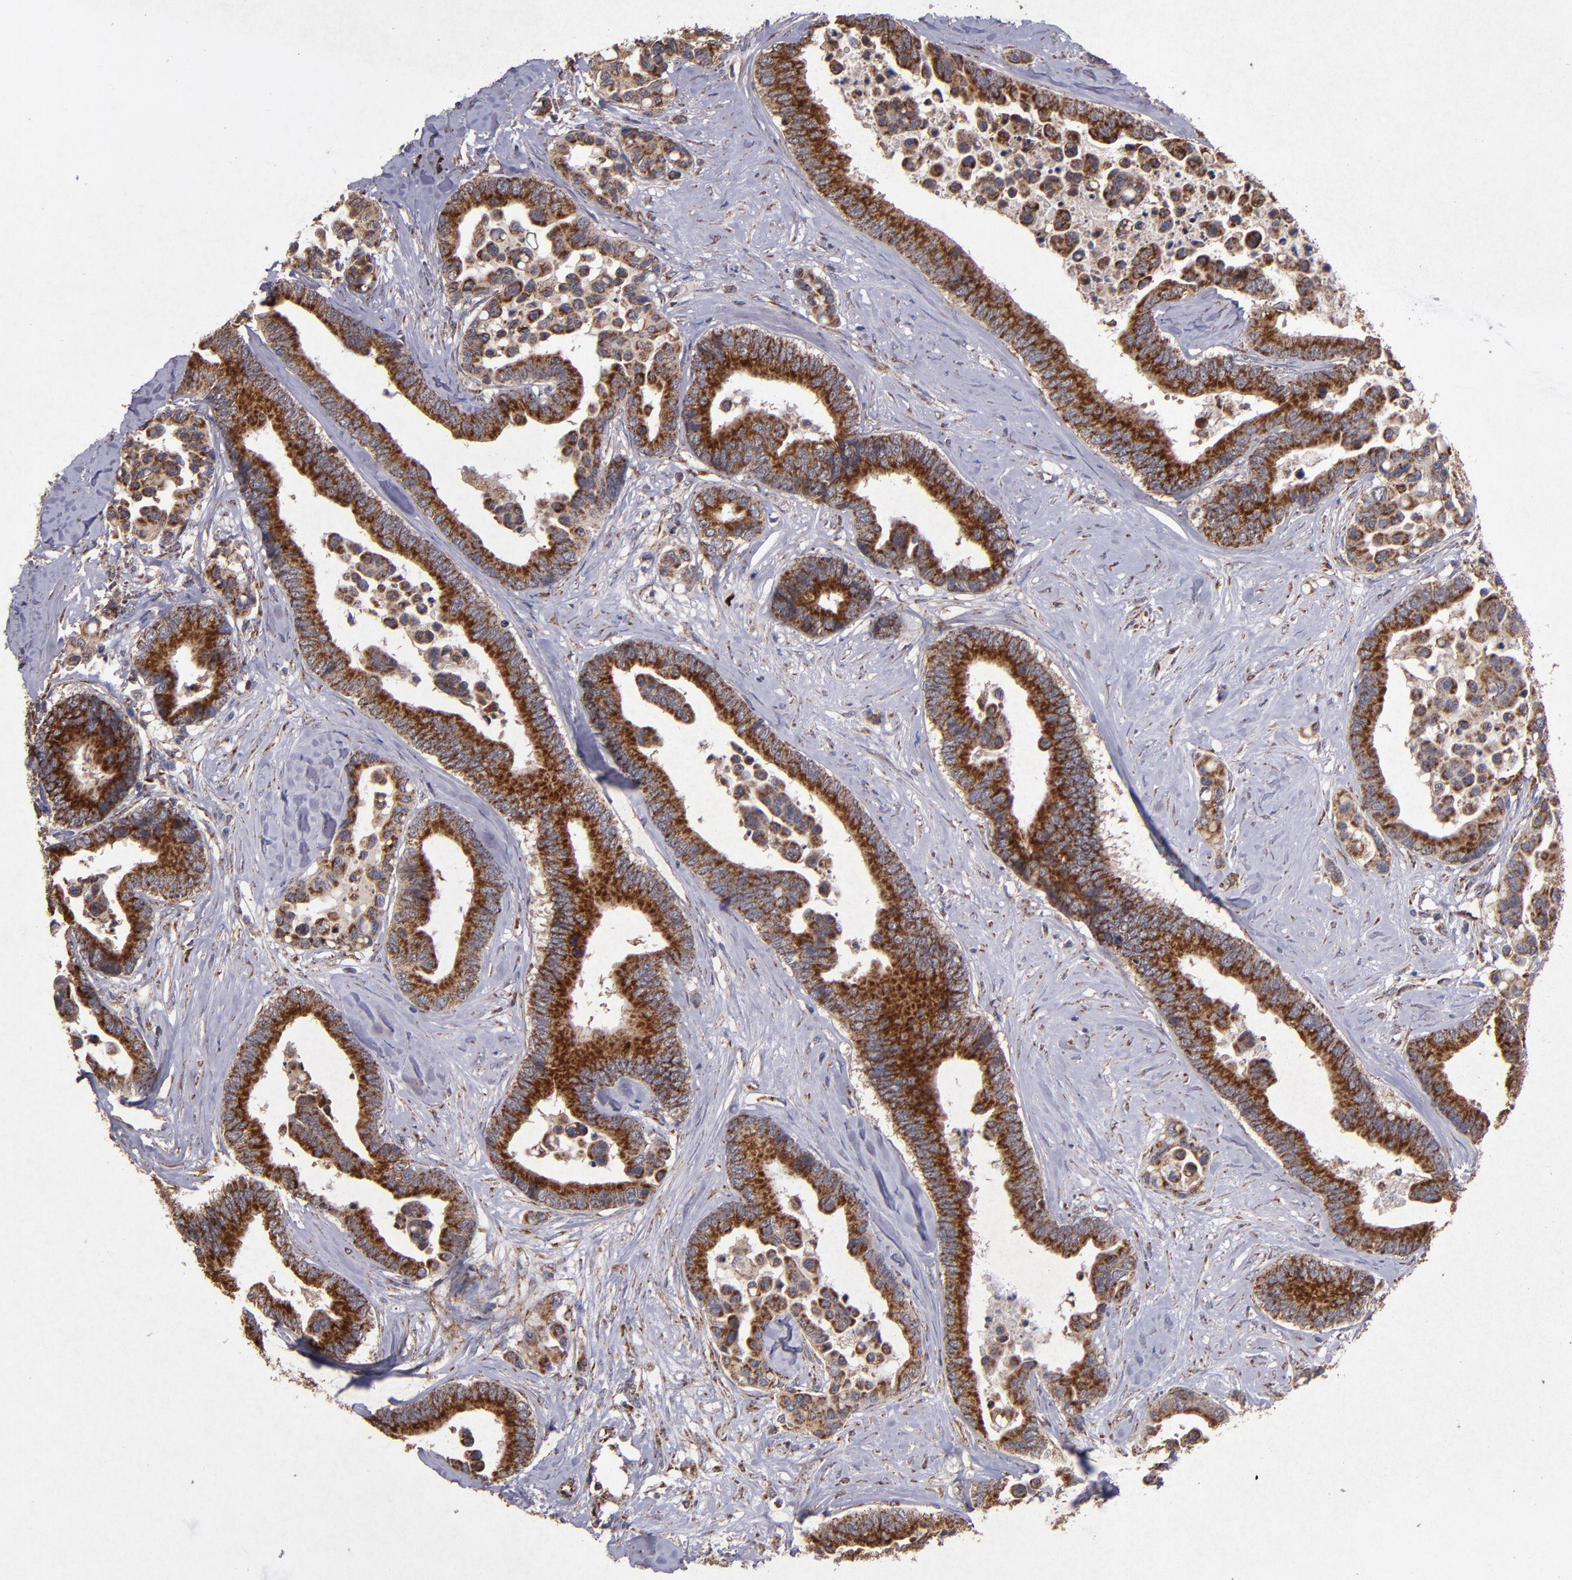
{"staining": {"intensity": "strong", "quantity": ">75%", "location": "cytoplasmic/membranous"}, "tissue": "colorectal cancer", "cell_type": "Tumor cells", "image_type": "cancer", "snomed": [{"axis": "morphology", "description": "Adenocarcinoma, NOS"}, {"axis": "topography", "description": "Colon"}], "caption": "Colorectal cancer (adenocarcinoma) stained with a protein marker exhibits strong staining in tumor cells.", "gene": "TIMM9", "patient": {"sex": "male", "age": 82}}